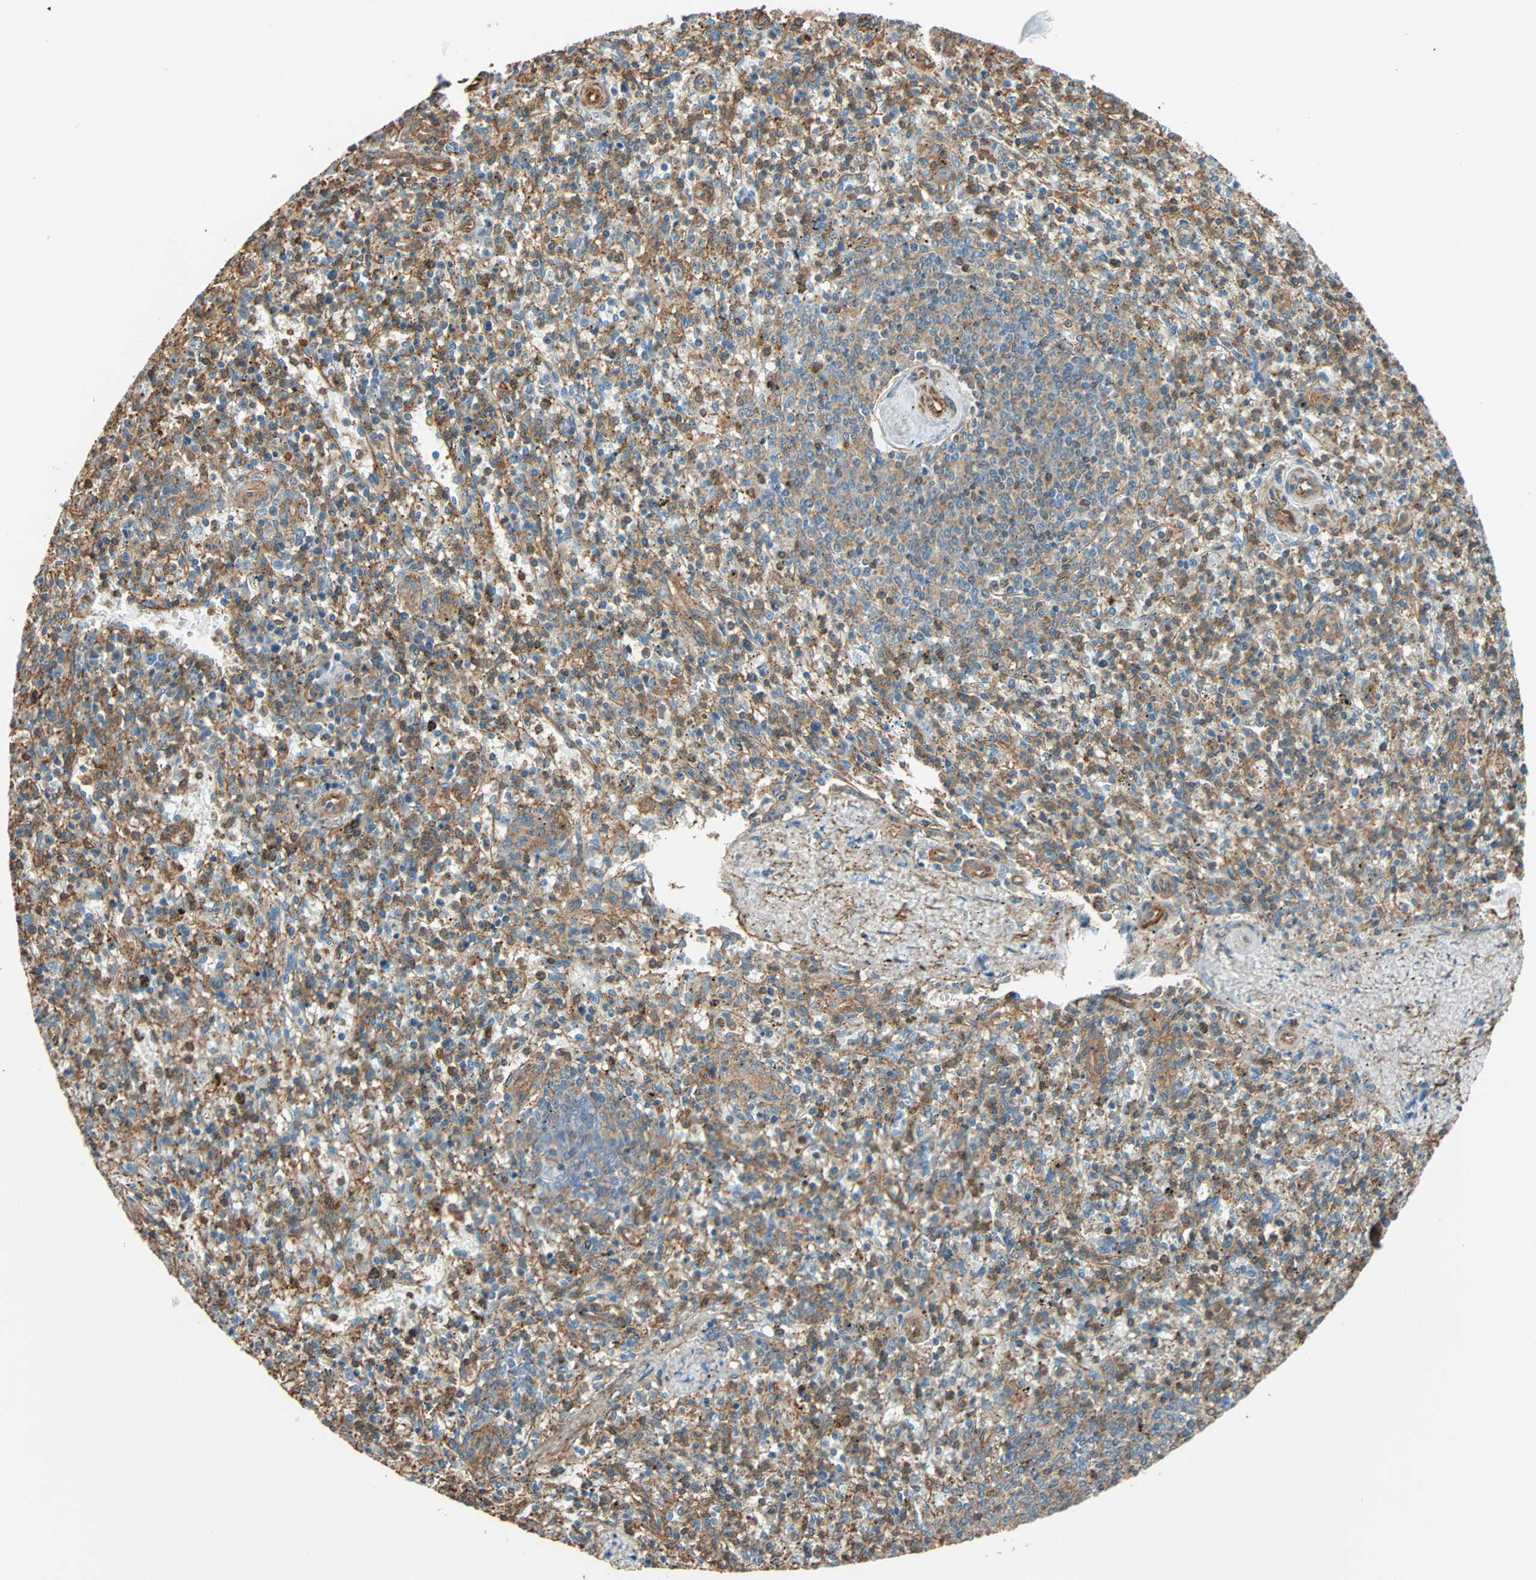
{"staining": {"intensity": "moderate", "quantity": "<25%", "location": "cytoplasmic/membranous"}, "tissue": "spleen", "cell_type": "Cells in red pulp", "image_type": "normal", "snomed": [{"axis": "morphology", "description": "Normal tissue, NOS"}, {"axis": "topography", "description": "Spleen"}], "caption": "Brown immunohistochemical staining in benign spleen displays moderate cytoplasmic/membranous expression in approximately <25% of cells in red pulp.", "gene": "GALNT10", "patient": {"sex": "male", "age": 72}}